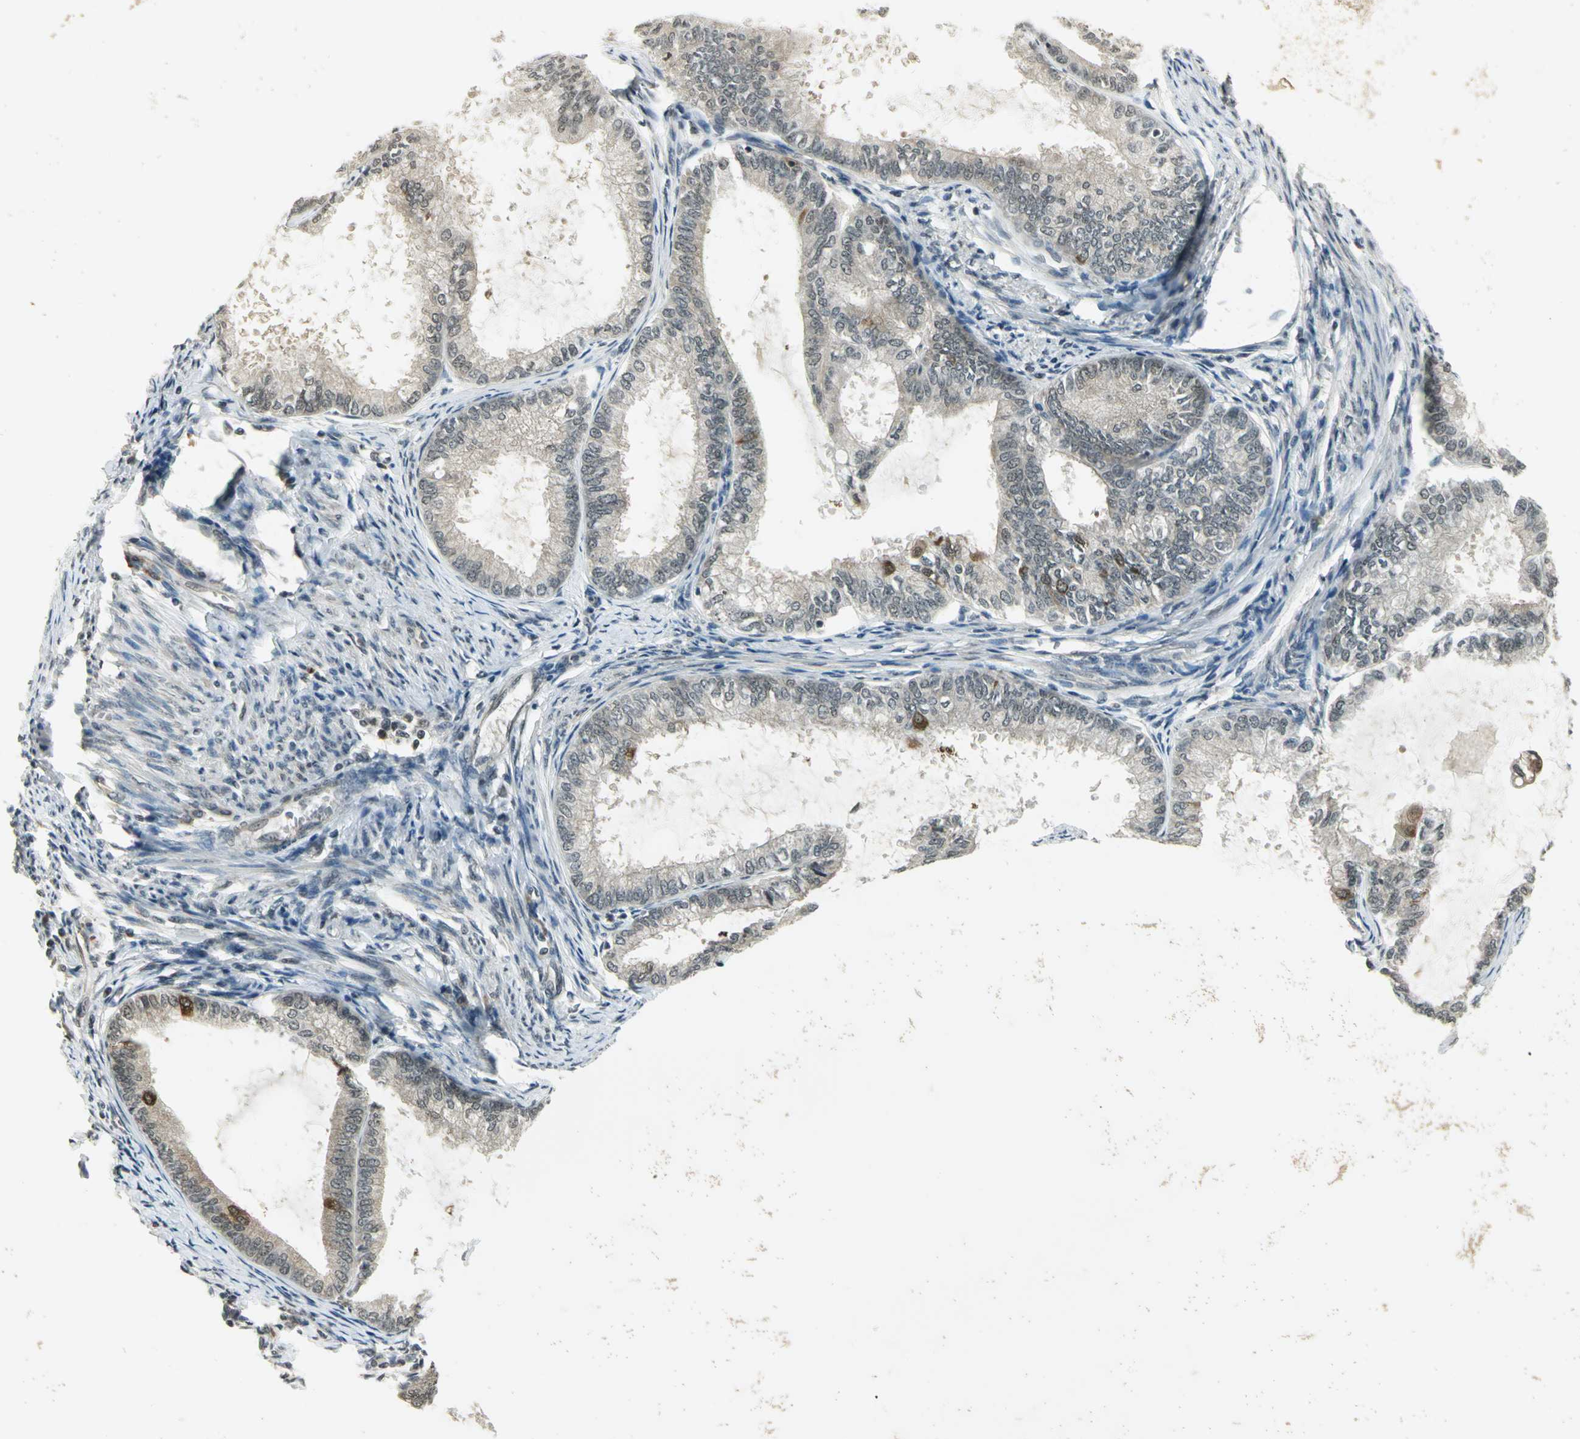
{"staining": {"intensity": "strong", "quantity": "<25%", "location": "cytoplasmic/membranous"}, "tissue": "endometrial cancer", "cell_type": "Tumor cells", "image_type": "cancer", "snomed": [{"axis": "morphology", "description": "Adenocarcinoma, NOS"}, {"axis": "topography", "description": "Endometrium"}], "caption": "Immunohistochemical staining of endometrial adenocarcinoma displays strong cytoplasmic/membranous protein expression in about <25% of tumor cells.", "gene": "CDC34", "patient": {"sex": "female", "age": 86}}